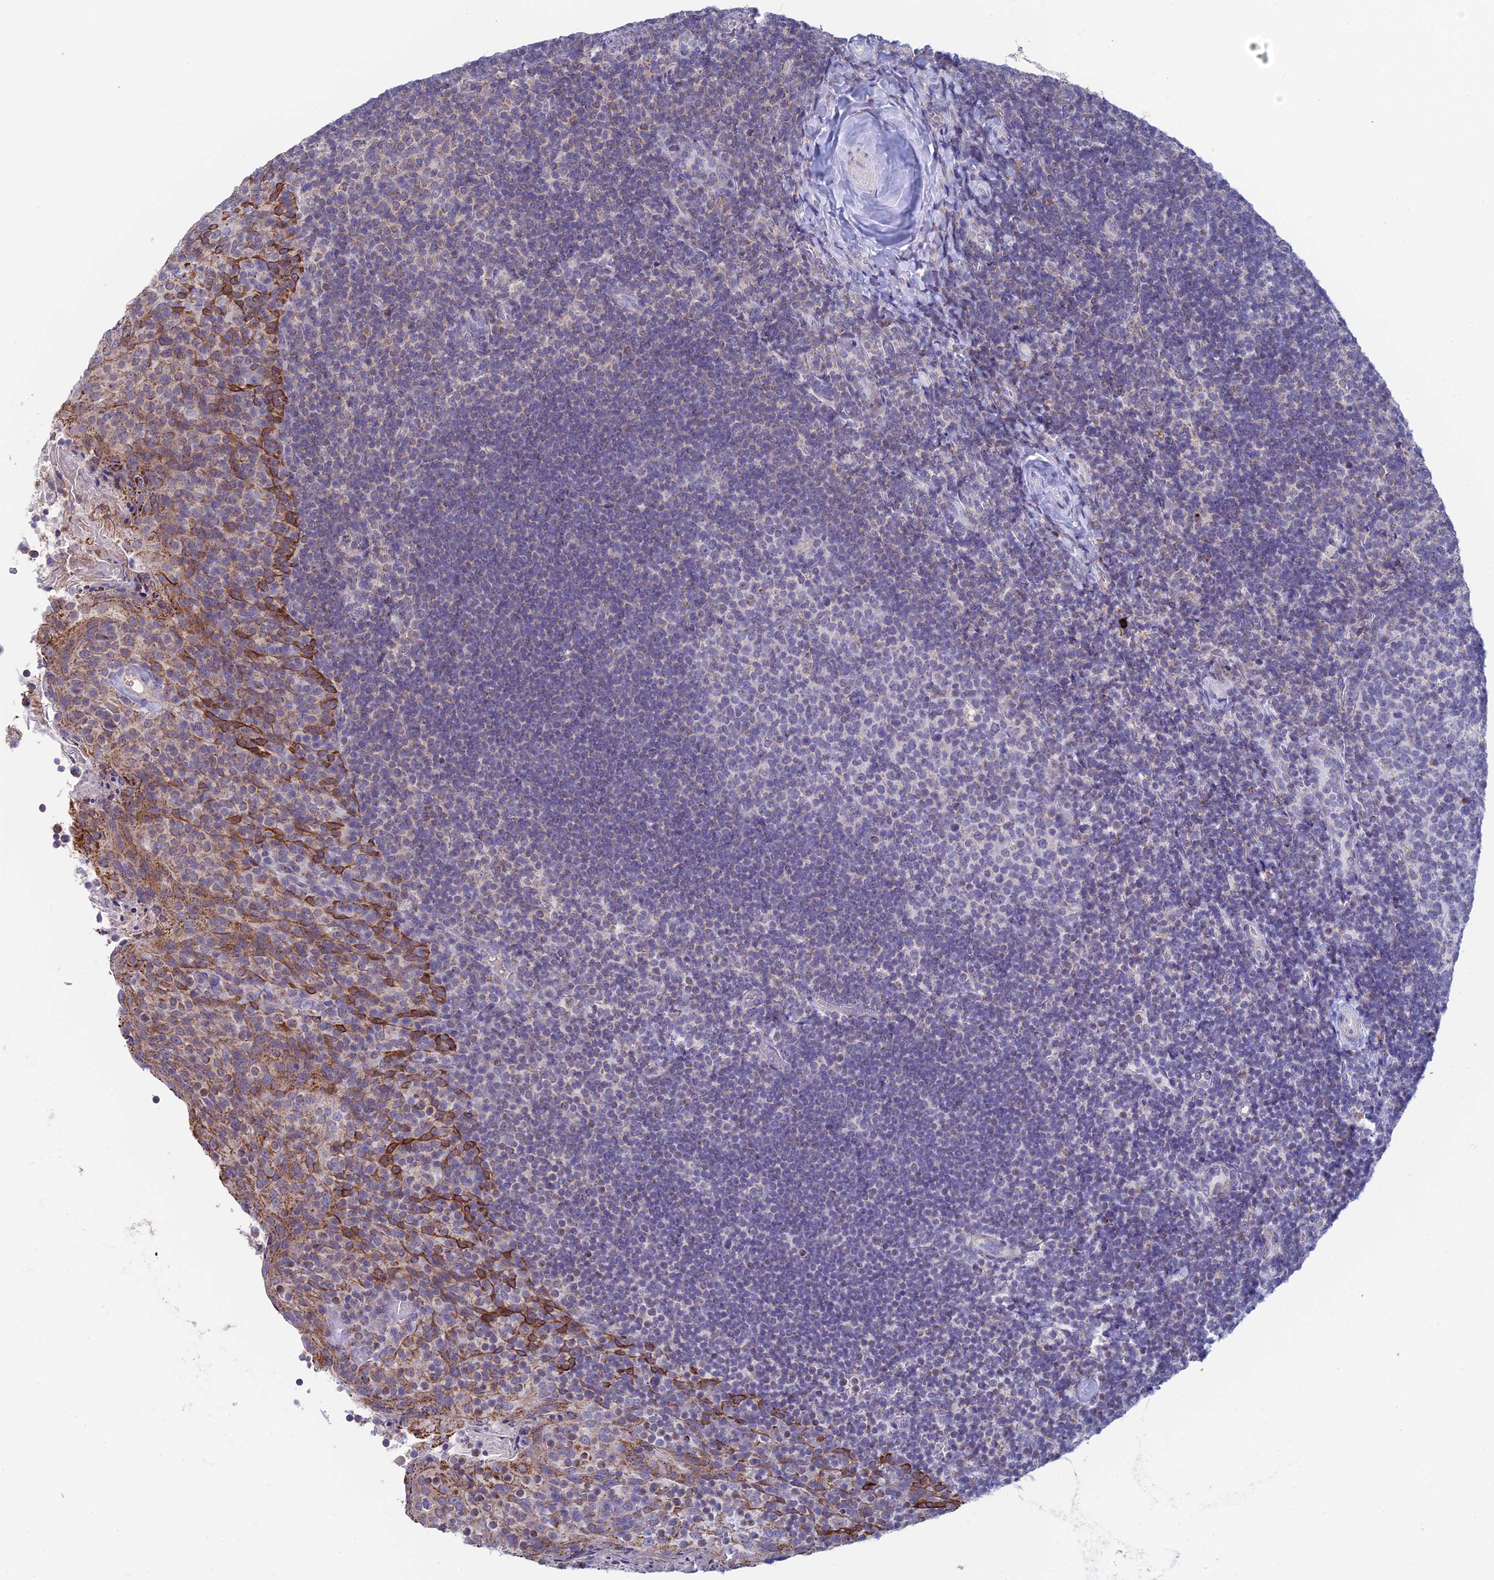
{"staining": {"intensity": "negative", "quantity": "none", "location": "none"}, "tissue": "tonsil", "cell_type": "Germinal center cells", "image_type": "normal", "snomed": [{"axis": "morphology", "description": "Normal tissue, NOS"}, {"axis": "topography", "description": "Tonsil"}], "caption": "Immunohistochemistry of benign tonsil shows no positivity in germinal center cells.", "gene": "REXO5", "patient": {"sex": "female", "age": 10}}